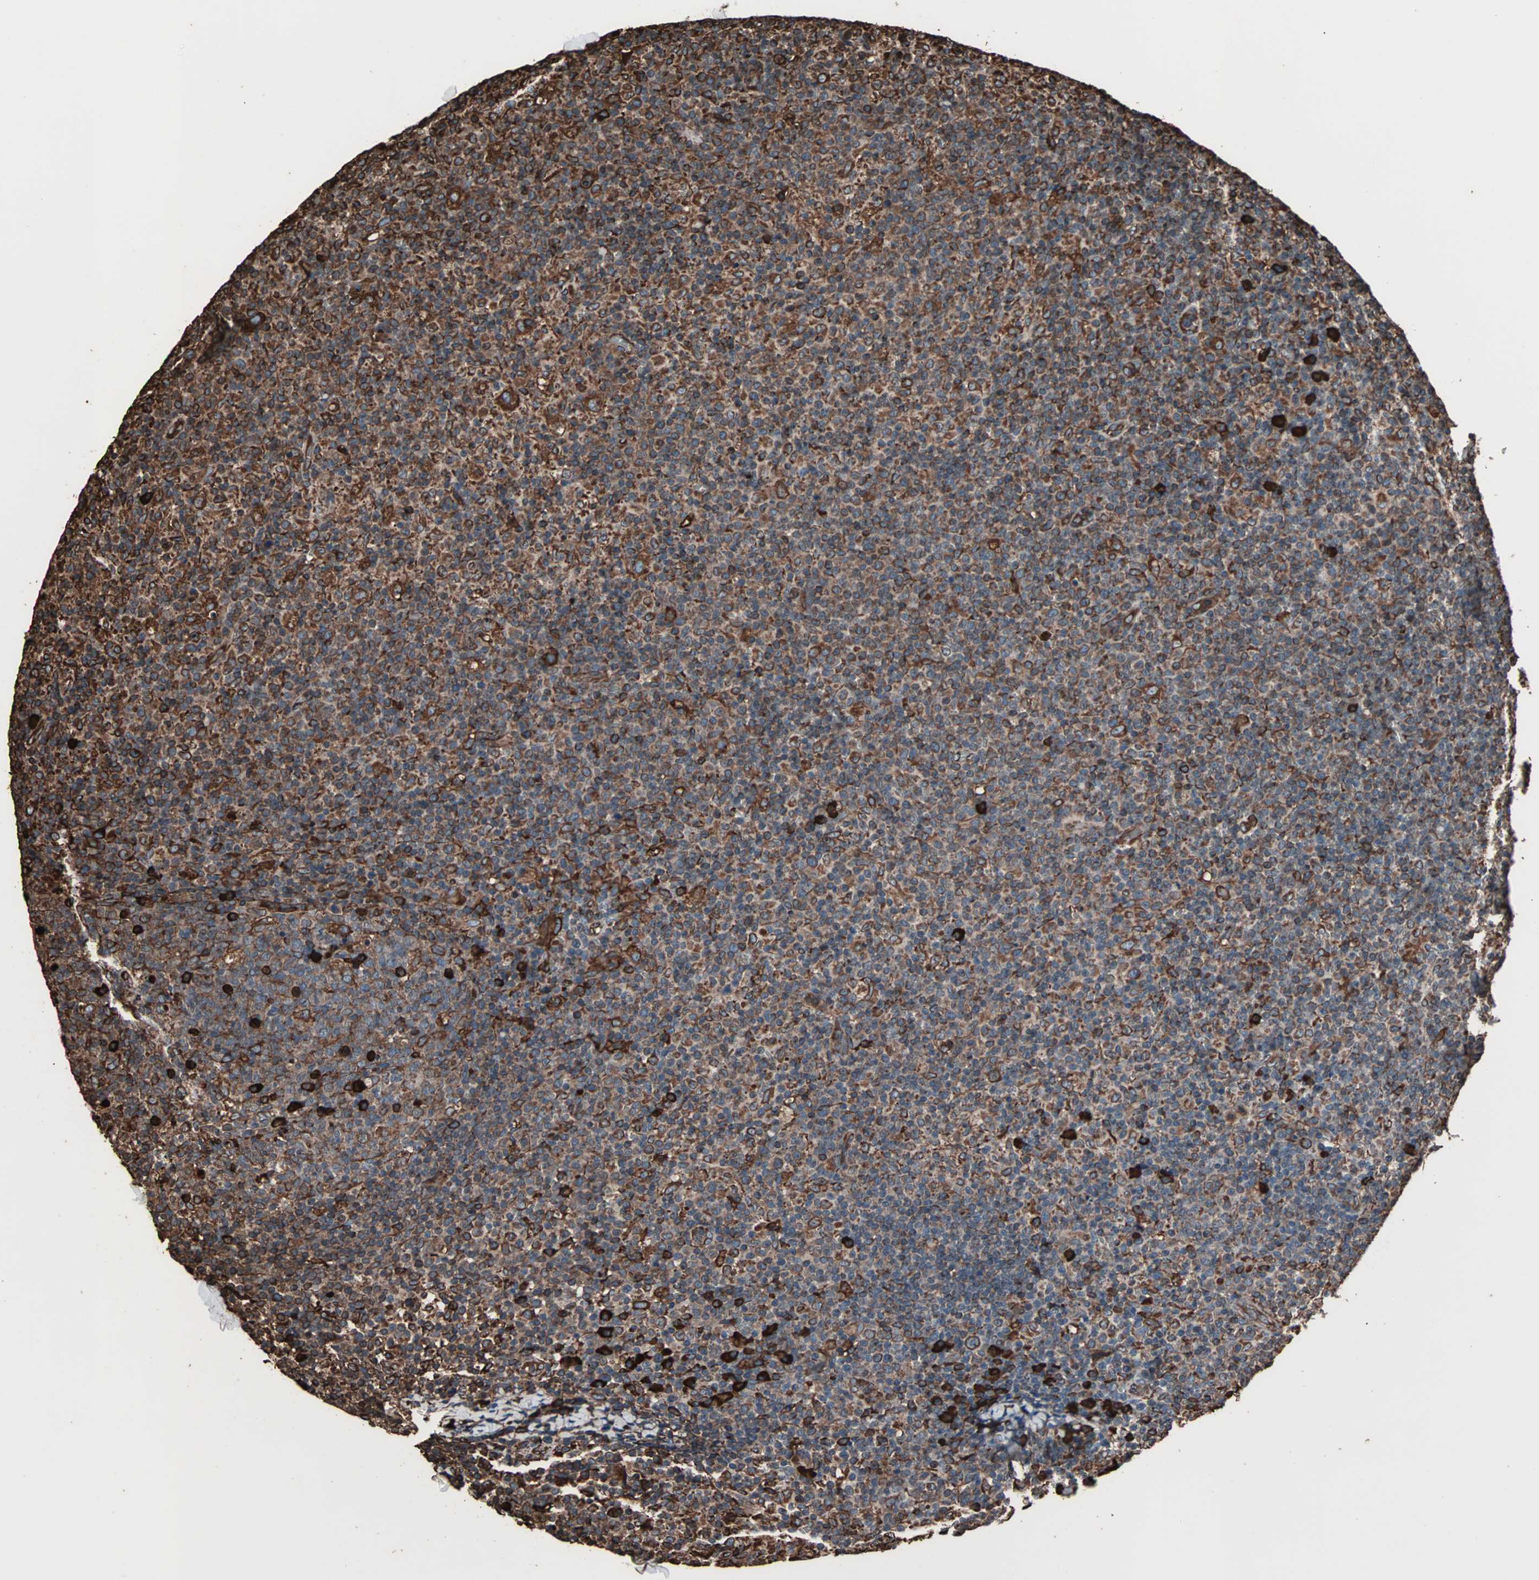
{"staining": {"intensity": "strong", "quantity": "25%-75%", "location": "cytoplasmic/membranous"}, "tissue": "lymph node", "cell_type": "Germinal center cells", "image_type": "normal", "snomed": [{"axis": "morphology", "description": "Normal tissue, NOS"}, {"axis": "morphology", "description": "Inflammation, NOS"}, {"axis": "topography", "description": "Lymph node"}], "caption": "Germinal center cells exhibit high levels of strong cytoplasmic/membranous staining in about 25%-75% of cells in unremarkable human lymph node.", "gene": "HSP90B1", "patient": {"sex": "male", "age": 55}}